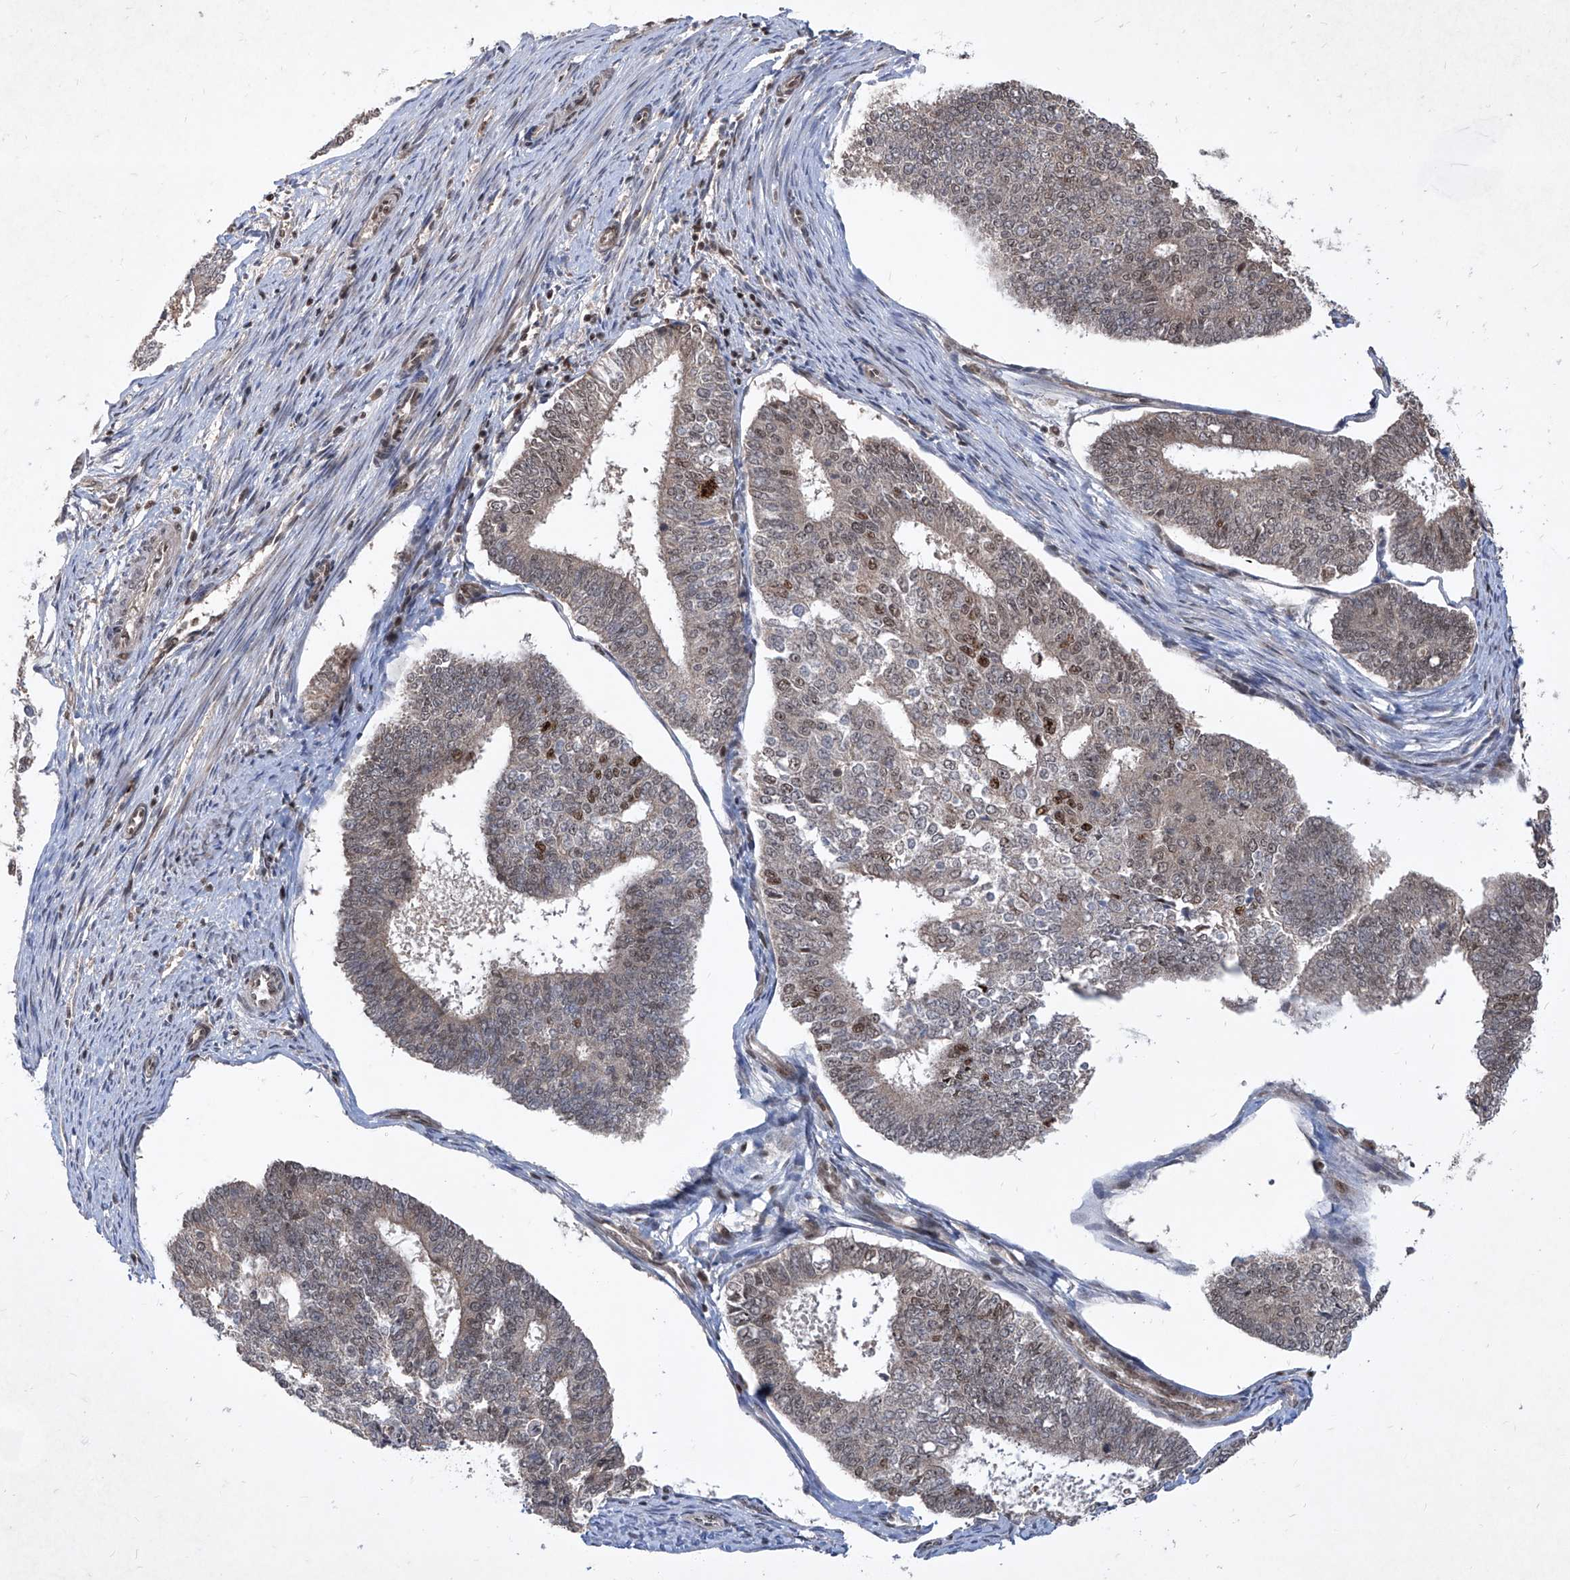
{"staining": {"intensity": "moderate", "quantity": "<25%", "location": "nuclear"}, "tissue": "endometrial cancer", "cell_type": "Tumor cells", "image_type": "cancer", "snomed": [{"axis": "morphology", "description": "Adenocarcinoma, NOS"}, {"axis": "topography", "description": "Endometrium"}], "caption": "Immunohistochemical staining of endometrial cancer exhibits moderate nuclear protein expression in approximately <25% of tumor cells.", "gene": "IRF2", "patient": {"sex": "female", "age": 70}}